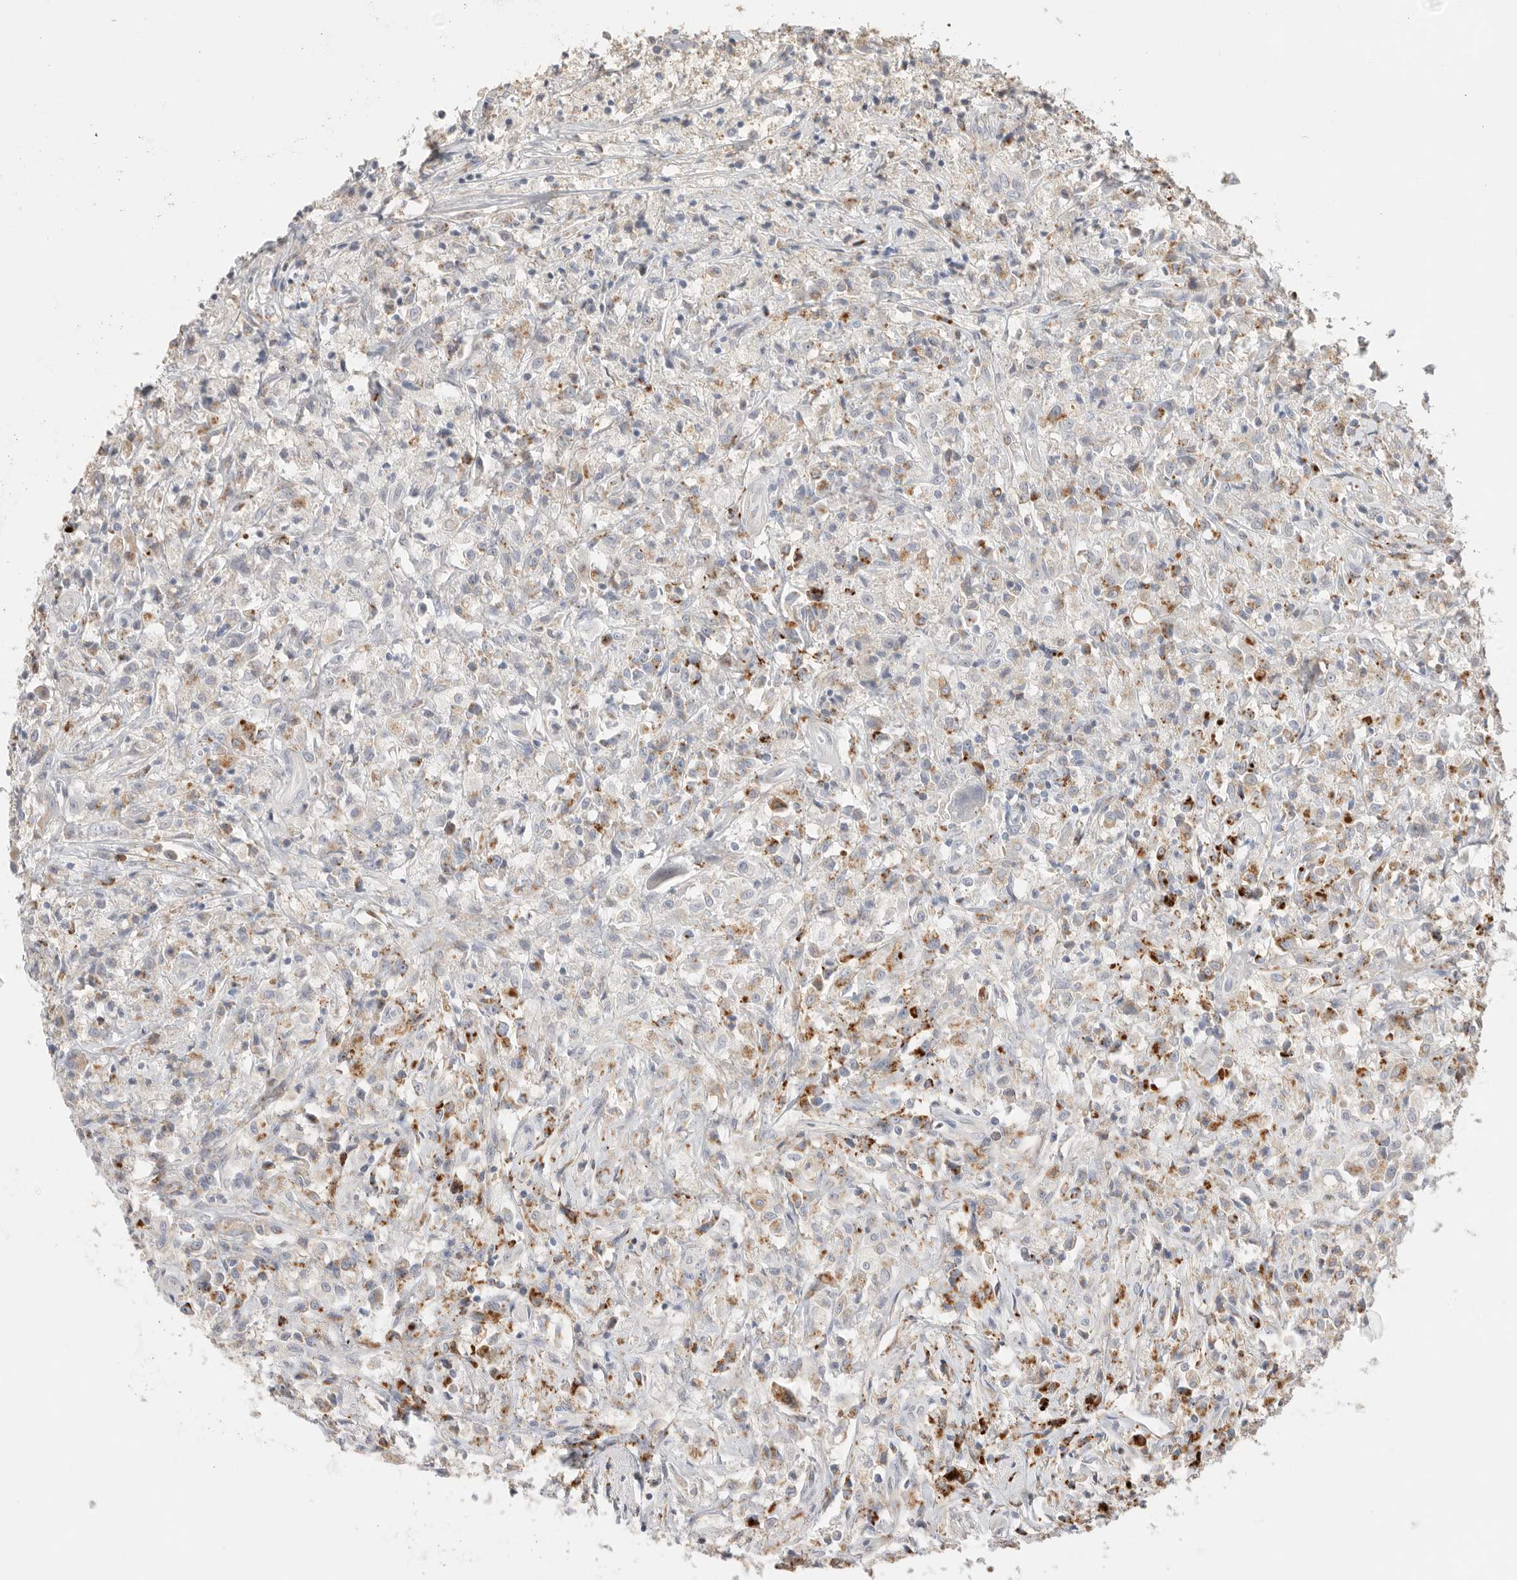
{"staining": {"intensity": "moderate", "quantity": "<25%", "location": "cytoplasmic/membranous"}, "tissue": "testis cancer", "cell_type": "Tumor cells", "image_type": "cancer", "snomed": [{"axis": "morphology", "description": "Carcinoma, Embryonal, NOS"}, {"axis": "topography", "description": "Testis"}], "caption": "Immunohistochemistry (IHC) histopathology image of neoplastic tissue: testis cancer (embryonal carcinoma) stained using immunohistochemistry demonstrates low levels of moderate protein expression localized specifically in the cytoplasmic/membranous of tumor cells, appearing as a cytoplasmic/membranous brown color.", "gene": "GGH", "patient": {"sex": "male", "age": 2}}